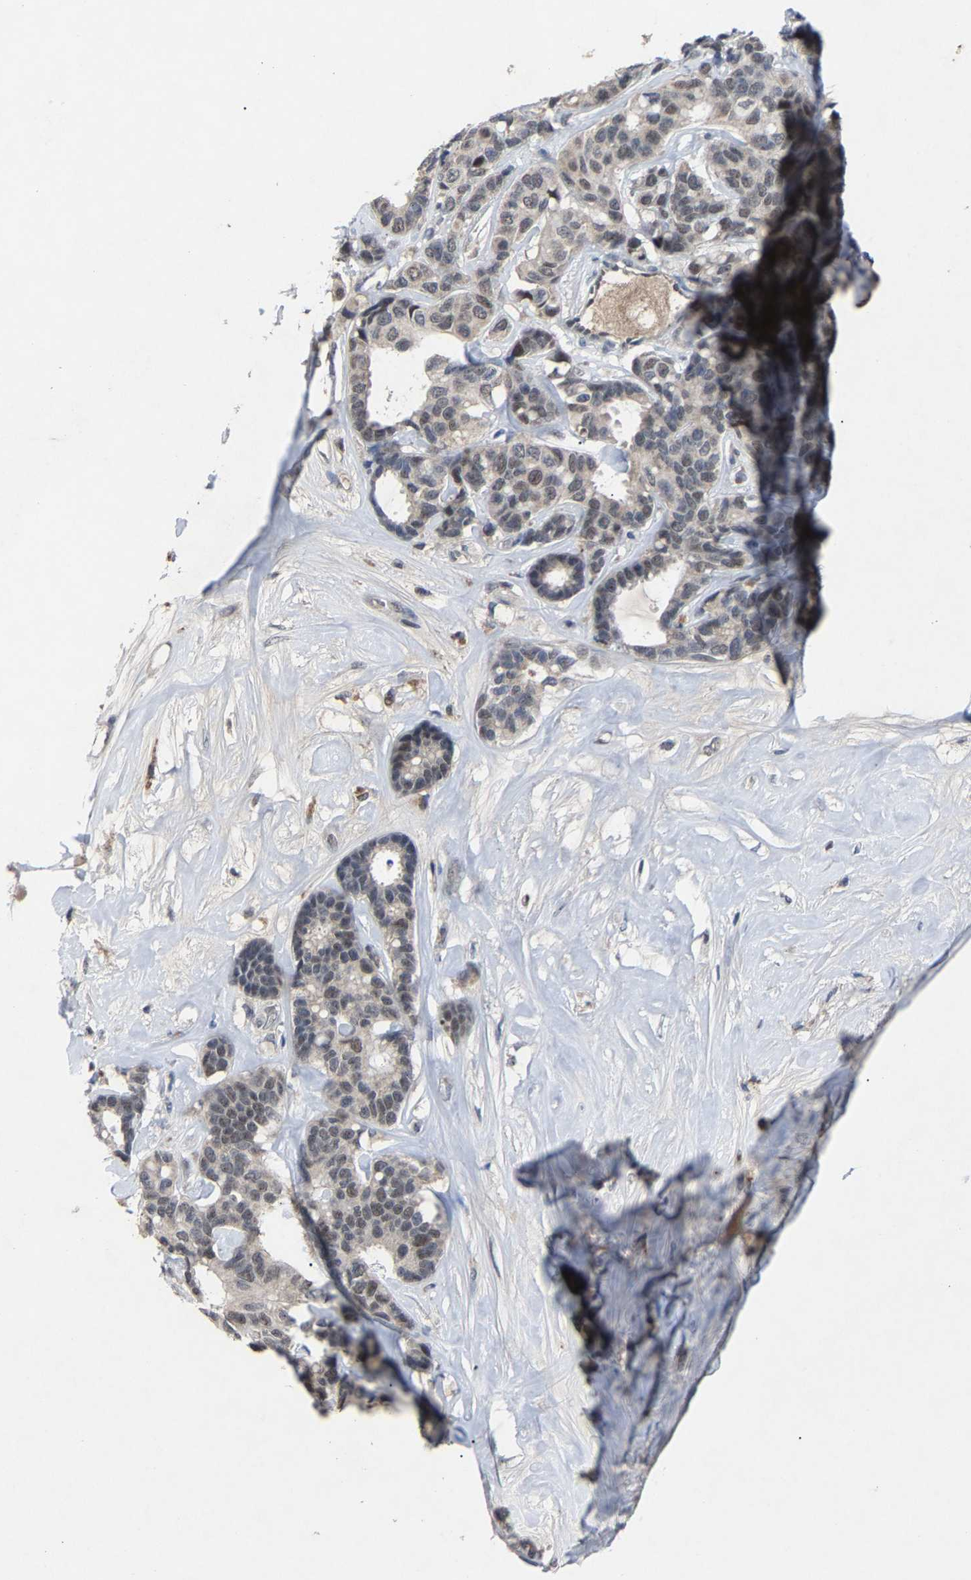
{"staining": {"intensity": "weak", "quantity": ">75%", "location": "nuclear"}, "tissue": "breast cancer", "cell_type": "Tumor cells", "image_type": "cancer", "snomed": [{"axis": "morphology", "description": "Duct carcinoma"}, {"axis": "topography", "description": "Breast"}], "caption": "High-power microscopy captured an immunohistochemistry (IHC) micrograph of breast invasive ductal carcinoma, revealing weak nuclear expression in approximately >75% of tumor cells. Using DAB (brown) and hematoxylin (blue) stains, captured at high magnification using brightfield microscopy.", "gene": "LSM8", "patient": {"sex": "female", "age": 87}}